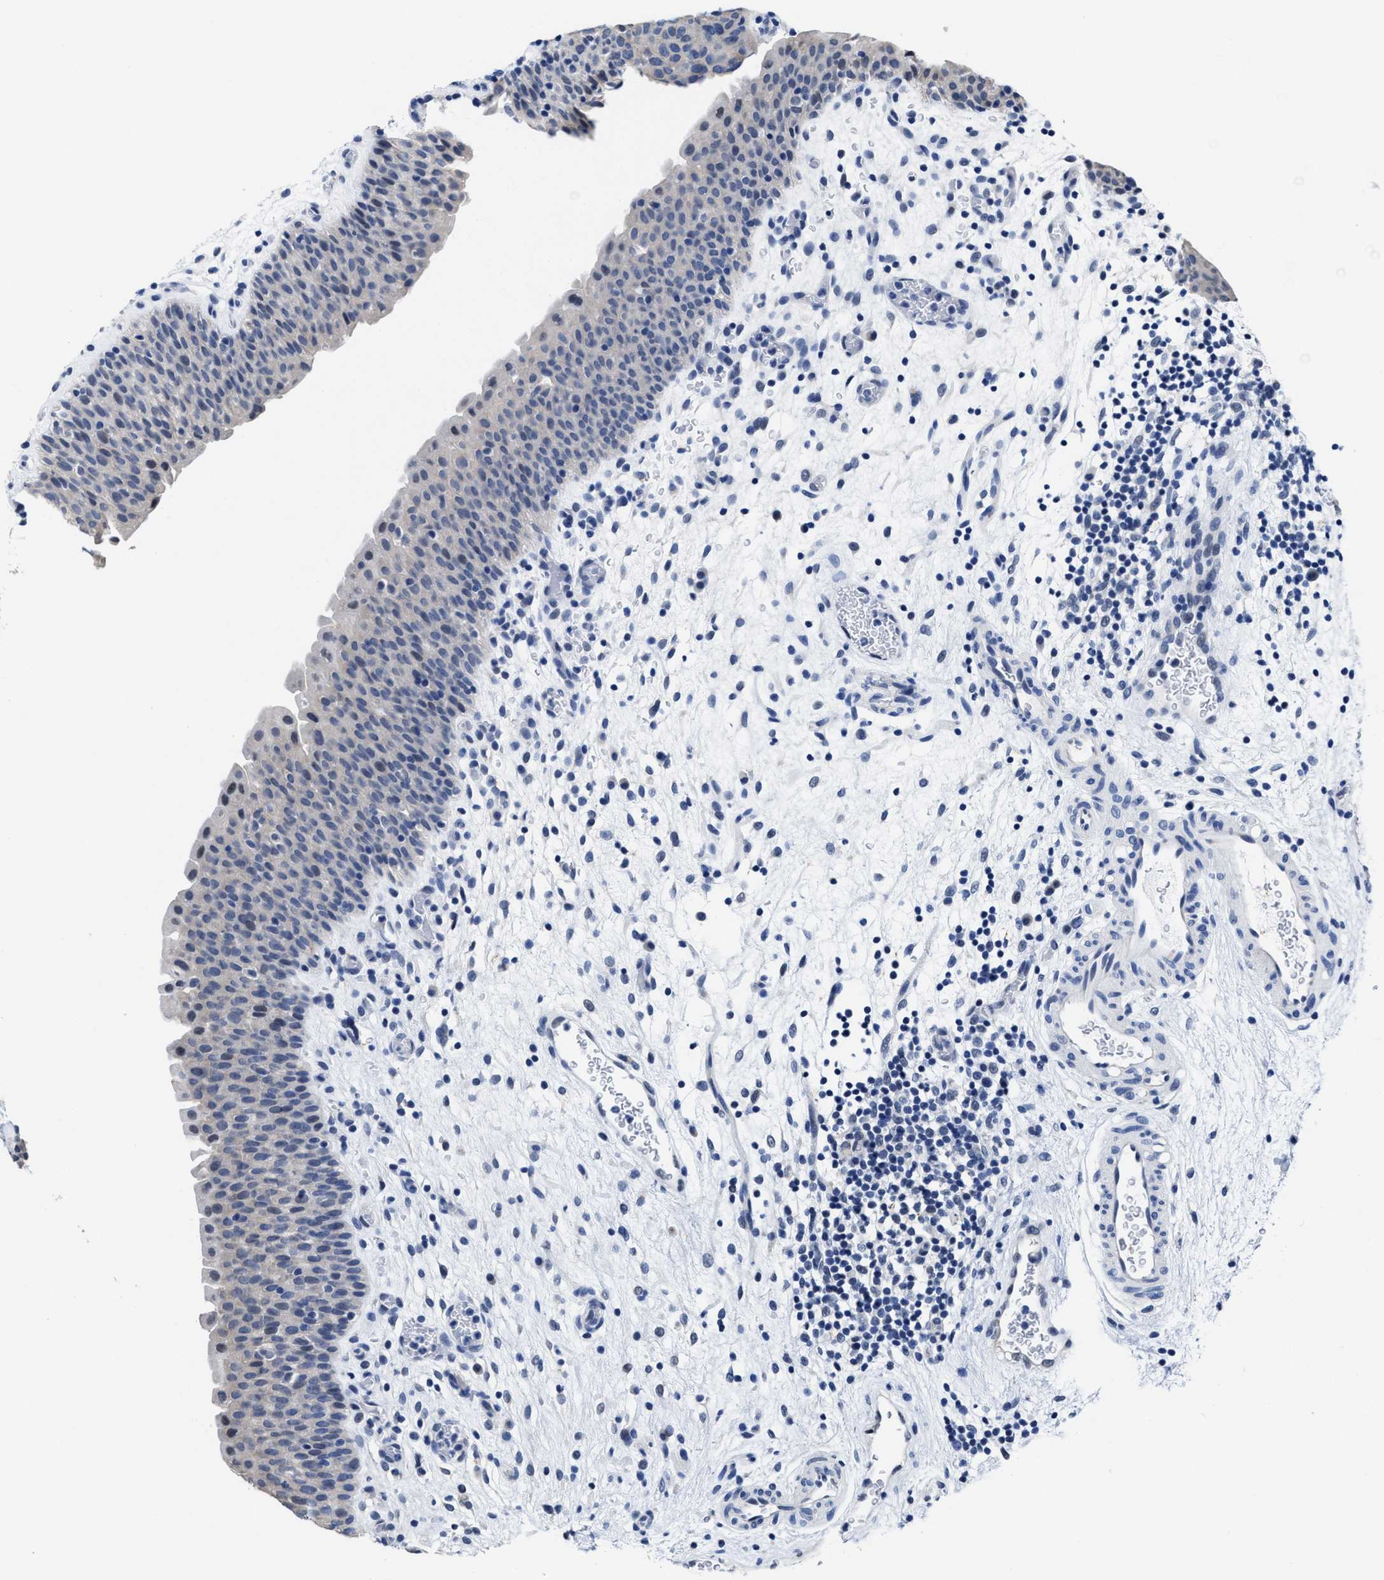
{"staining": {"intensity": "negative", "quantity": "none", "location": "none"}, "tissue": "urinary bladder", "cell_type": "Urothelial cells", "image_type": "normal", "snomed": [{"axis": "morphology", "description": "Normal tissue, NOS"}, {"axis": "topography", "description": "Urinary bladder"}], "caption": "DAB immunohistochemical staining of unremarkable human urinary bladder exhibits no significant expression in urothelial cells.", "gene": "HOOK1", "patient": {"sex": "male", "age": 37}}